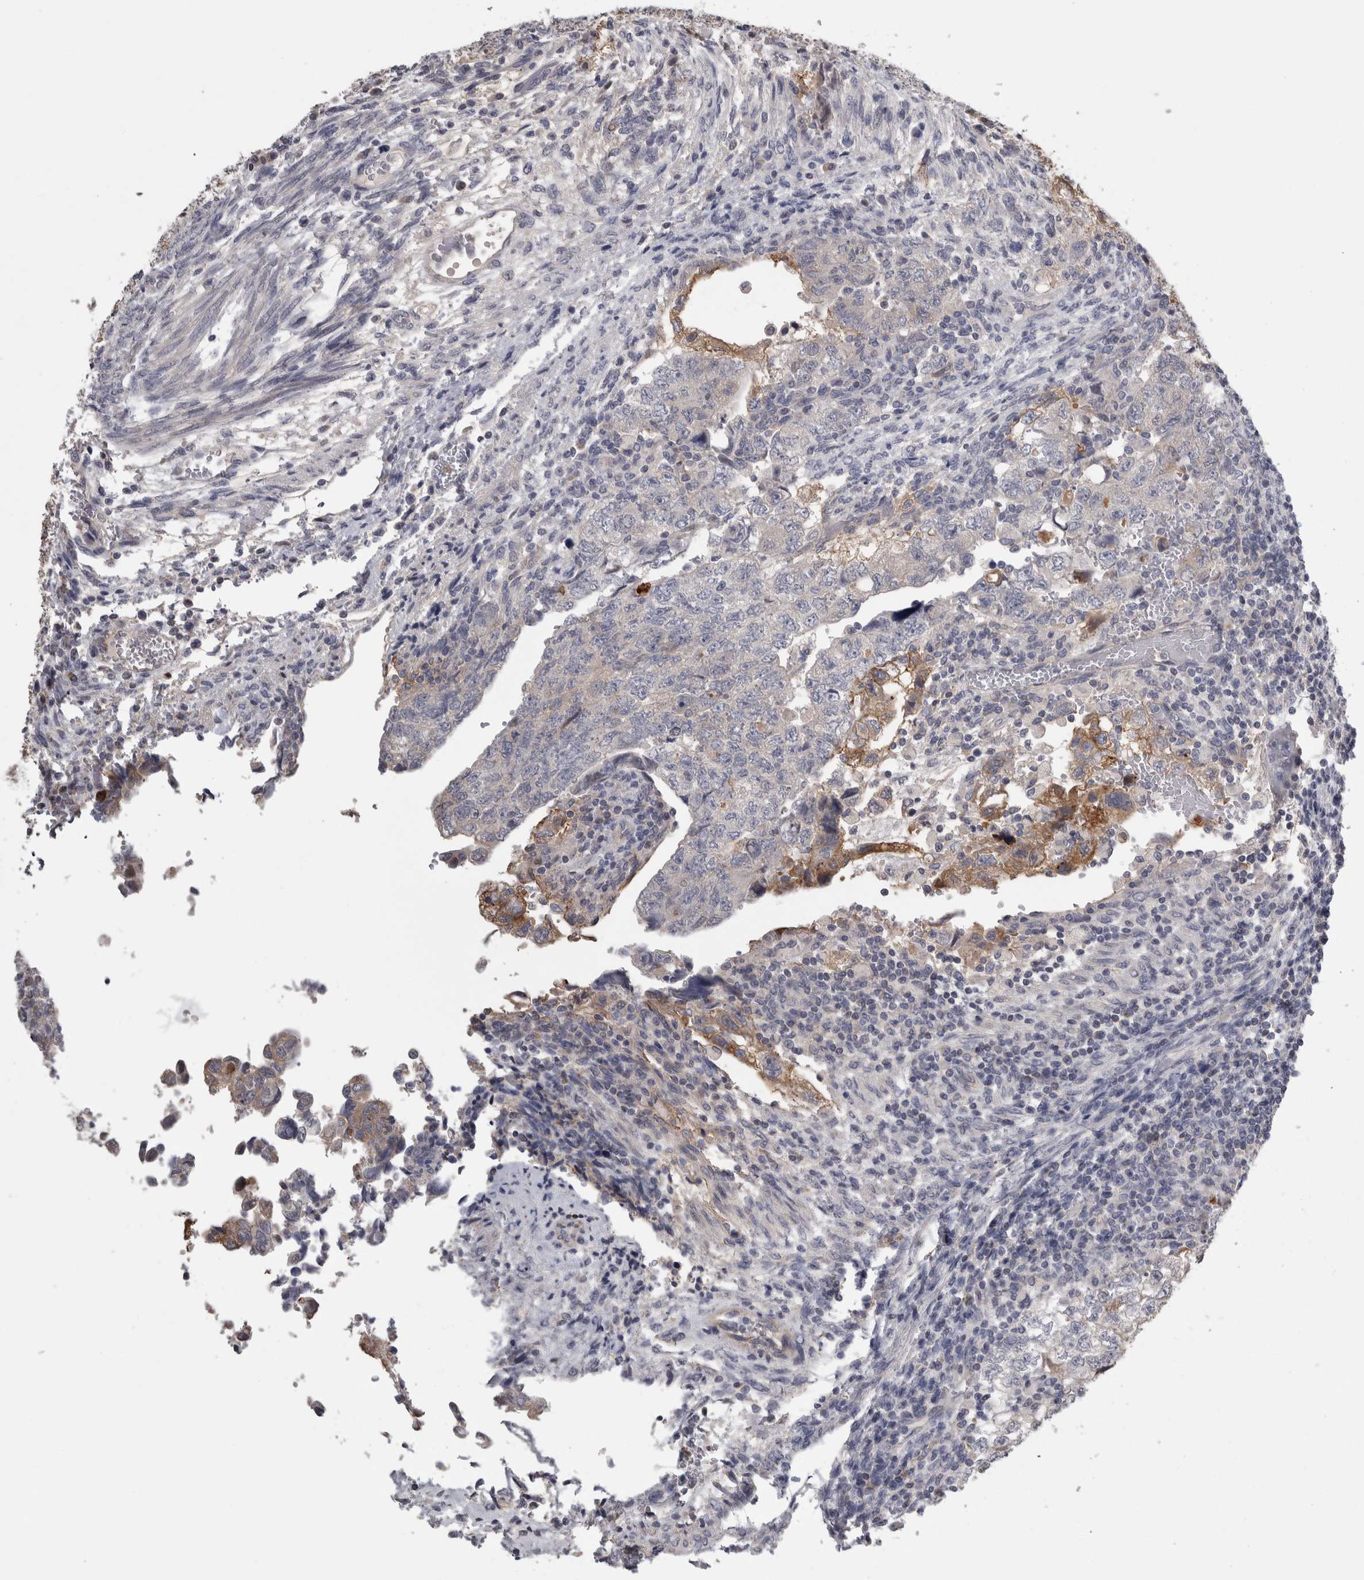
{"staining": {"intensity": "moderate", "quantity": "<25%", "location": "cytoplasmic/membranous"}, "tissue": "testis cancer", "cell_type": "Tumor cells", "image_type": "cancer", "snomed": [{"axis": "morphology", "description": "Normal tissue, NOS"}, {"axis": "morphology", "description": "Carcinoma, Embryonal, NOS"}, {"axis": "topography", "description": "Testis"}], "caption": "There is low levels of moderate cytoplasmic/membranous staining in tumor cells of embryonal carcinoma (testis), as demonstrated by immunohistochemical staining (brown color).", "gene": "TCAP", "patient": {"sex": "male", "age": 36}}